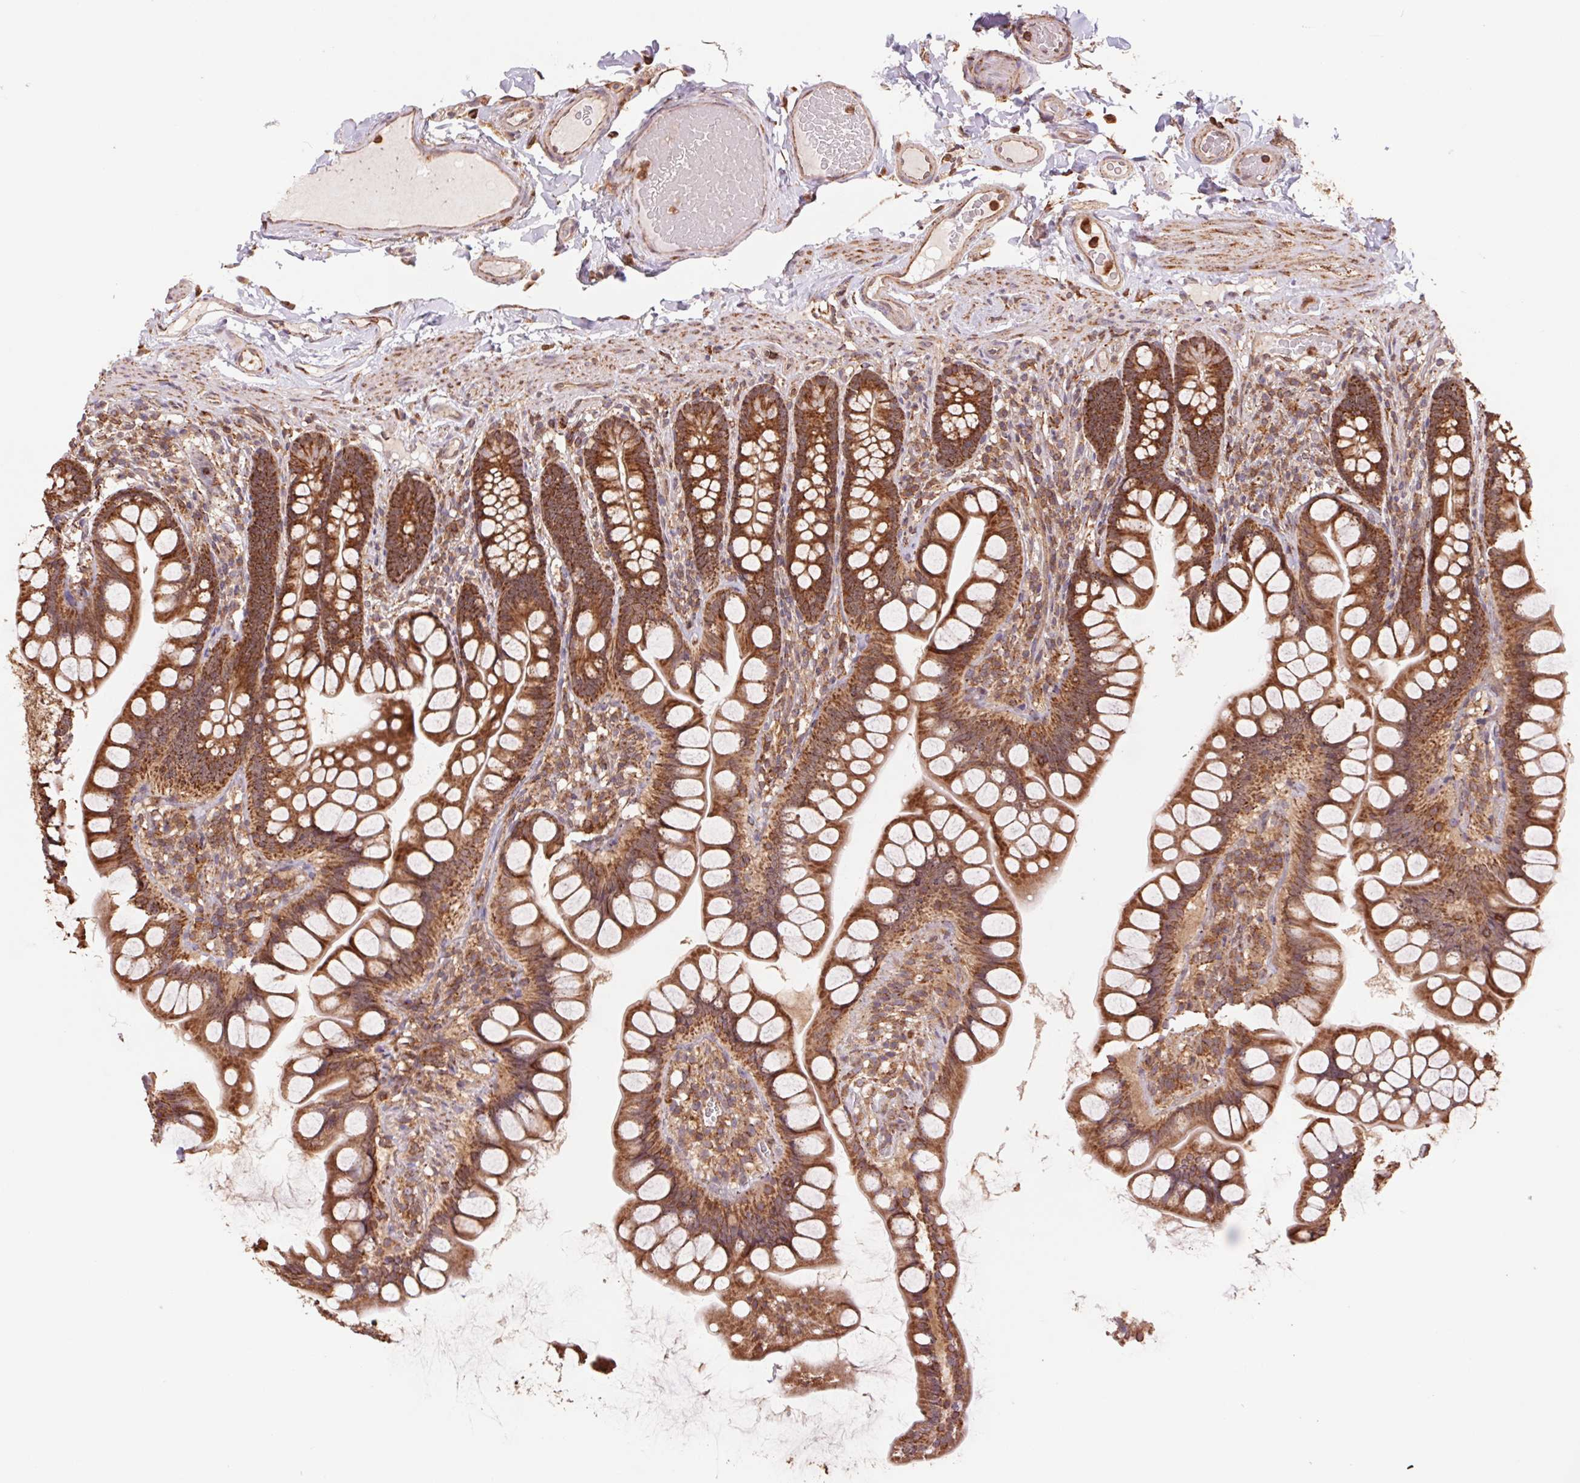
{"staining": {"intensity": "strong", "quantity": ">75%", "location": "cytoplasmic/membranous"}, "tissue": "small intestine", "cell_type": "Glandular cells", "image_type": "normal", "snomed": [{"axis": "morphology", "description": "Normal tissue, NOS"}, {"axis": "topography", "description": "Small intestine"}], "caption": "This is a photomicrograph of immunohistochemistry (IHC) staining of normal small intestine, which shows strong staining in the cytoplasmic/membranous of glandular cells.", "gene": "URM1", "patient": {"sex": "male", "age": 70}}